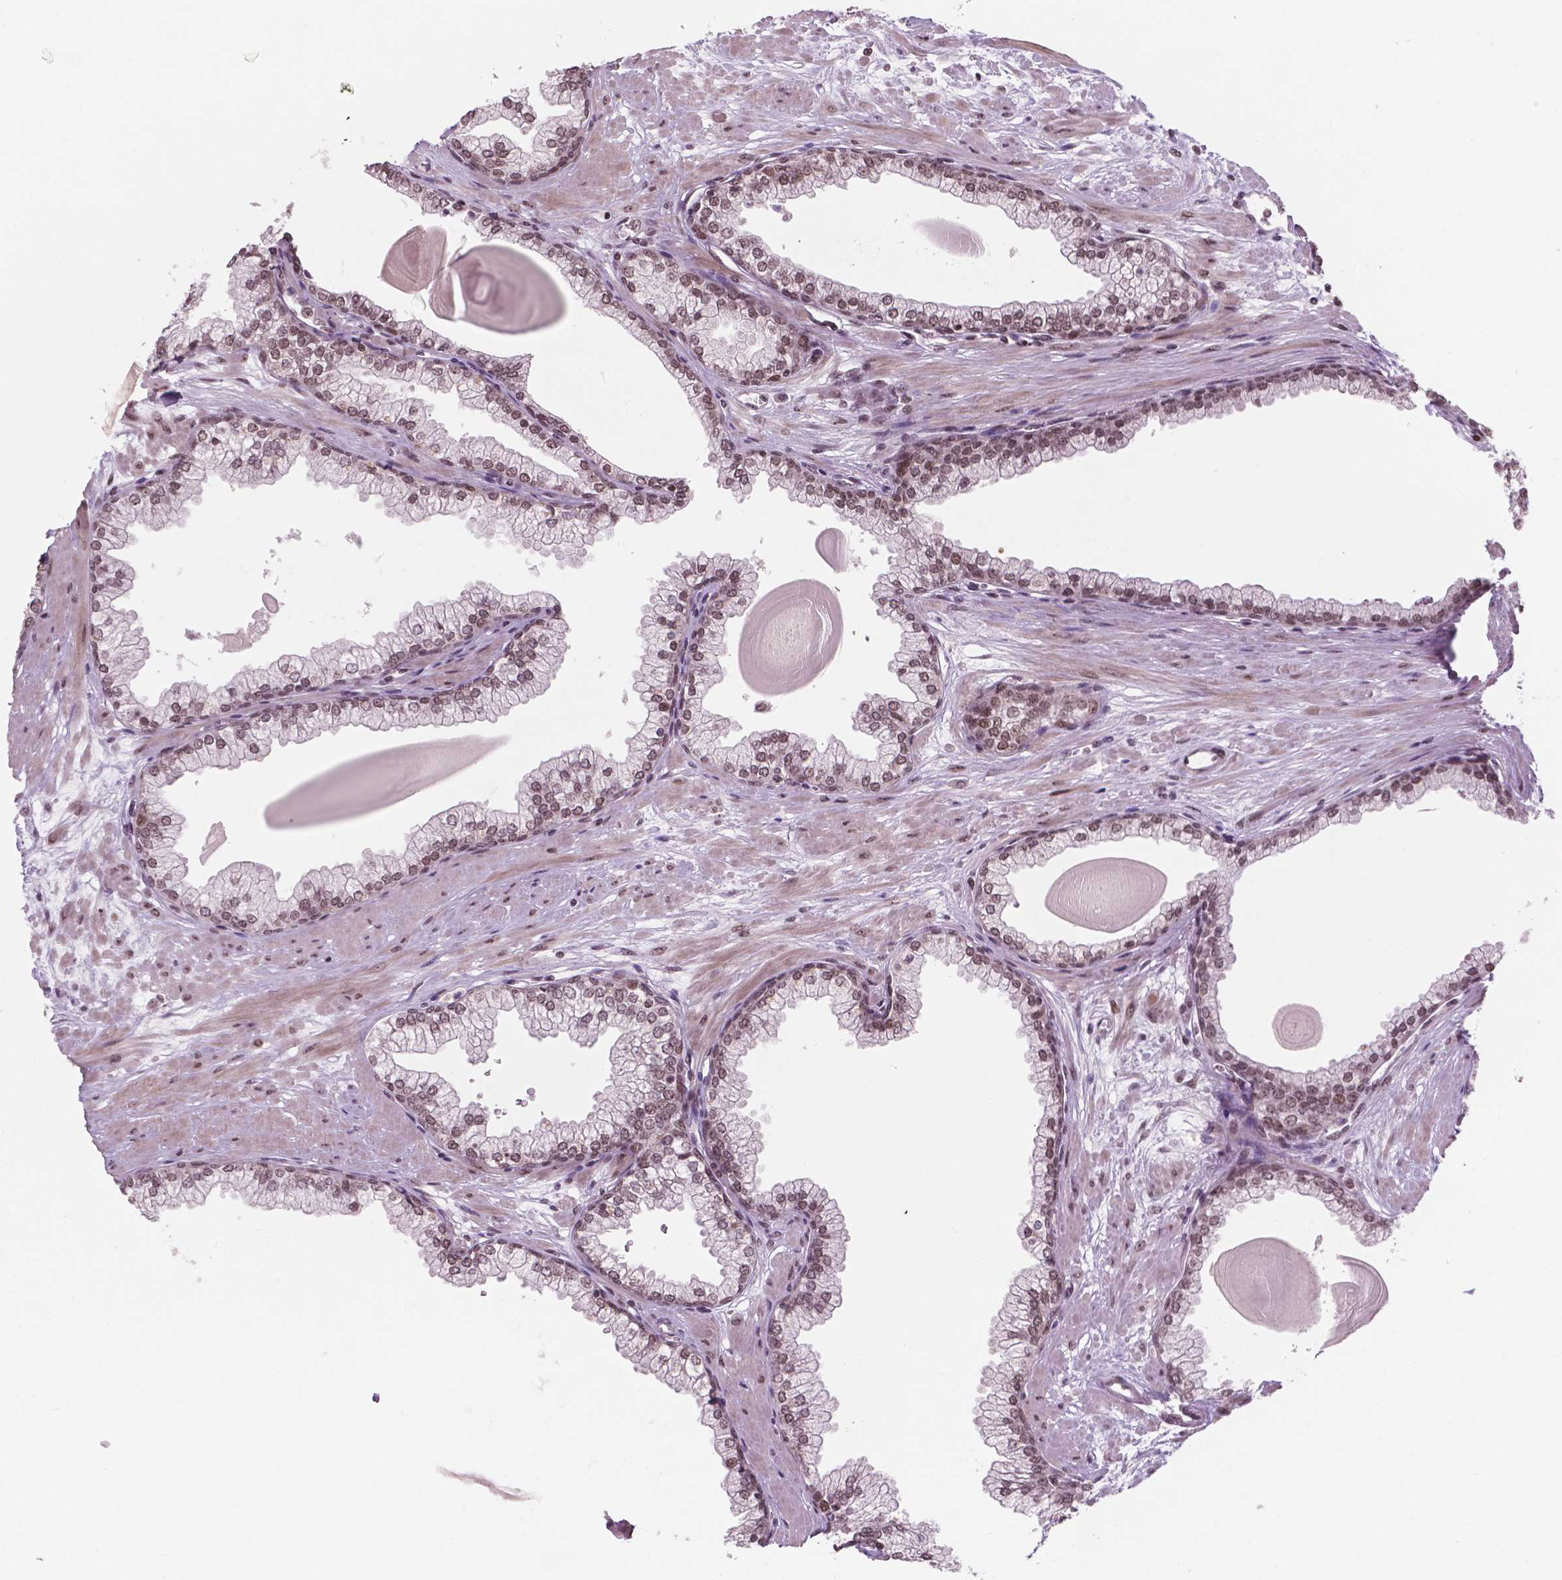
{"staining": {"intensity": "moderate", "quantity": ">75%", "location": "nuclear"}, "tissue": "prostate", "cell_type": "Glandular cells", "image_type": "normal", "snomed": [{"axis": "morphology", "description": "Normal tissue, NOS"}, {"axis": "topography", "description": "Prostate"}, {"axis": "topography", "description": "Peripheral nerve tissue"}], "caption": "An IHC photomicrograph of unremarkable tissue is shown. Protein staining in brown labels moderate nuclear positivity in prostate within glandular cells.", "gene": "POLR2E", "patient": {"sex": "male", "age": 61}}